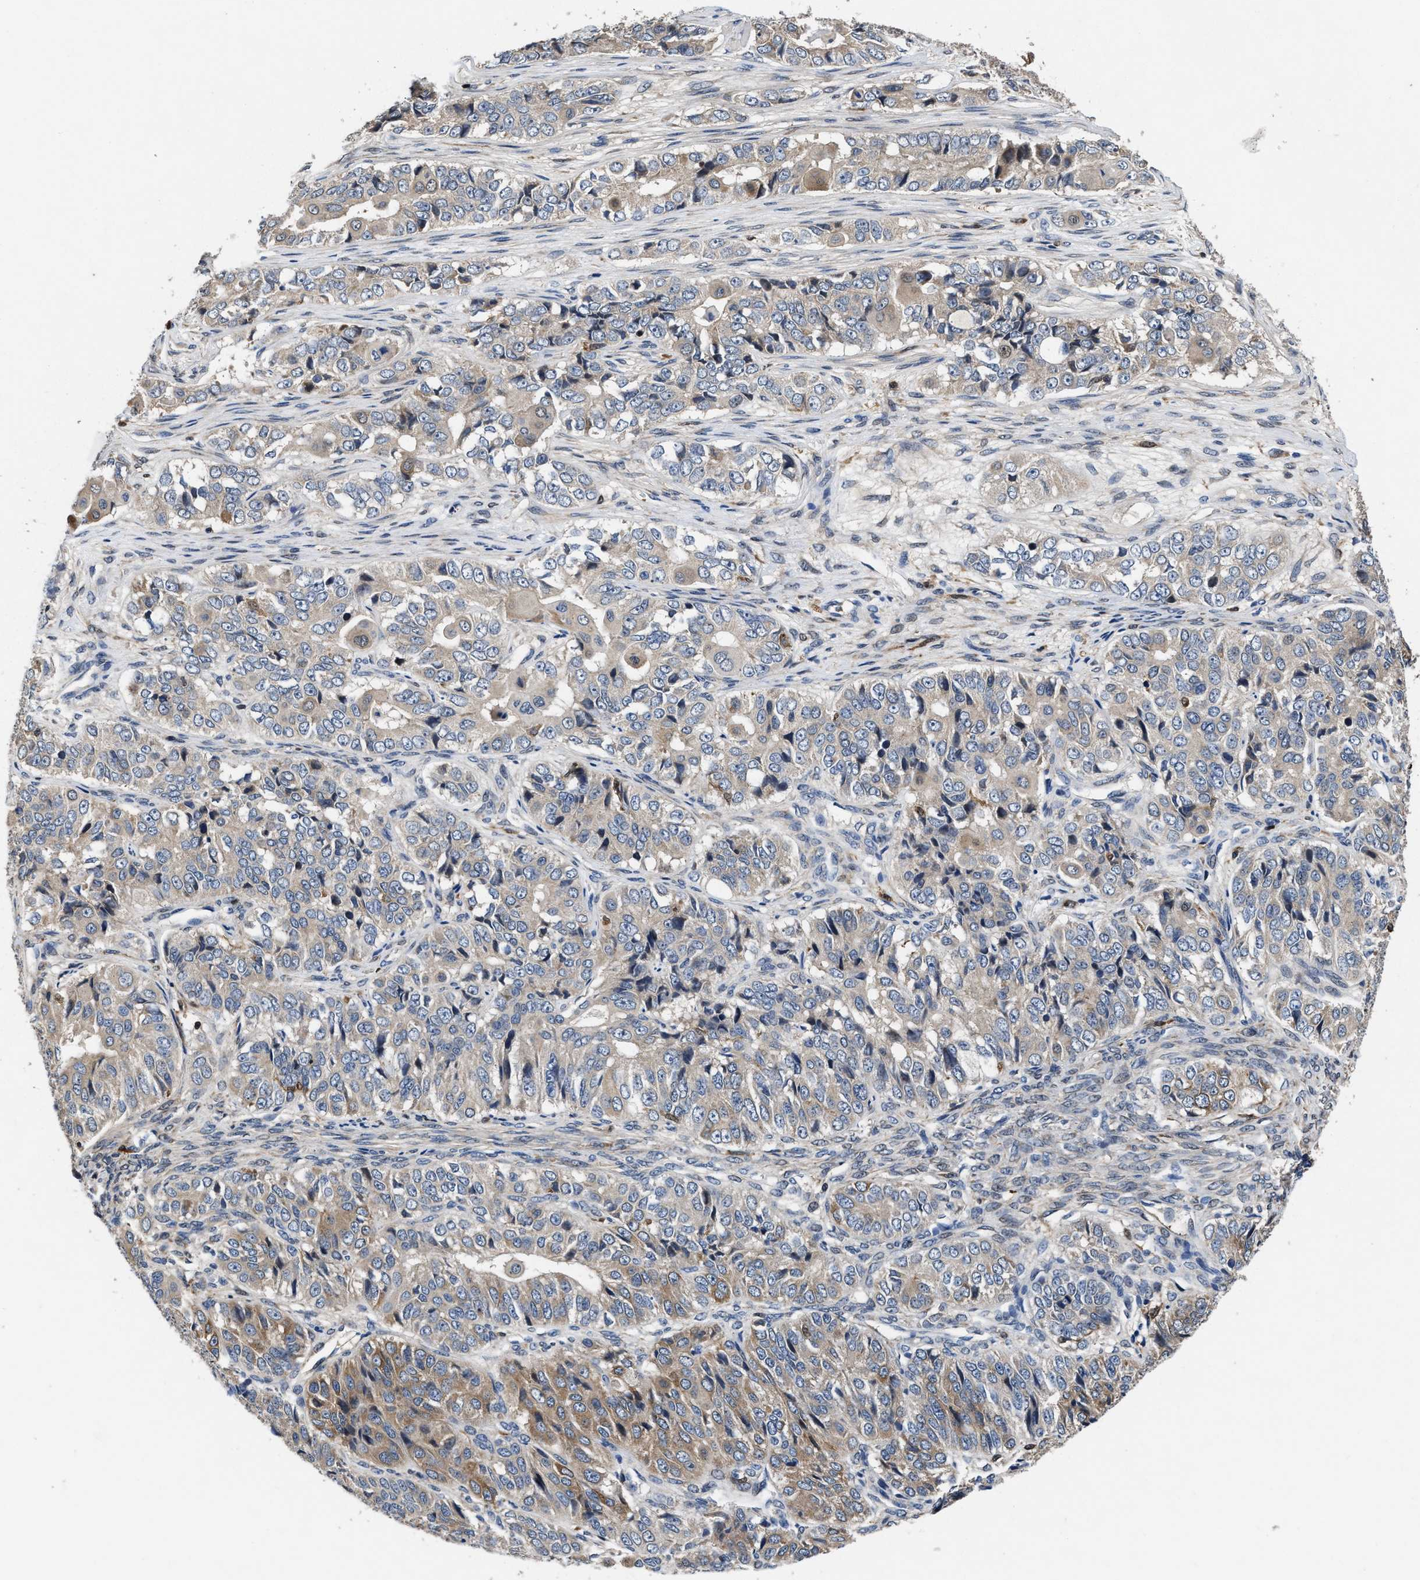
{"staining": {"intensity": "moderate", "quantity": "<25%", "location": "cytoplasmic/membranous"}, "tissue": "ovarian cancer", "cell_type": "Tumor cells", "image_type": "cancer", "snomed": [{"axis": "morphology", "description": "Carcinoma, endometroid"}, {"axis": "topography", "description": "Ovary"}], "caption": "Protein analysis of ovarian endometroid carcinoma tissue displays moderate cytoplasmic/membranous positivity in approximately <25% of tumor cells.", "gene": "RGS10", "patient": {"sex": "female", "age": 51}}